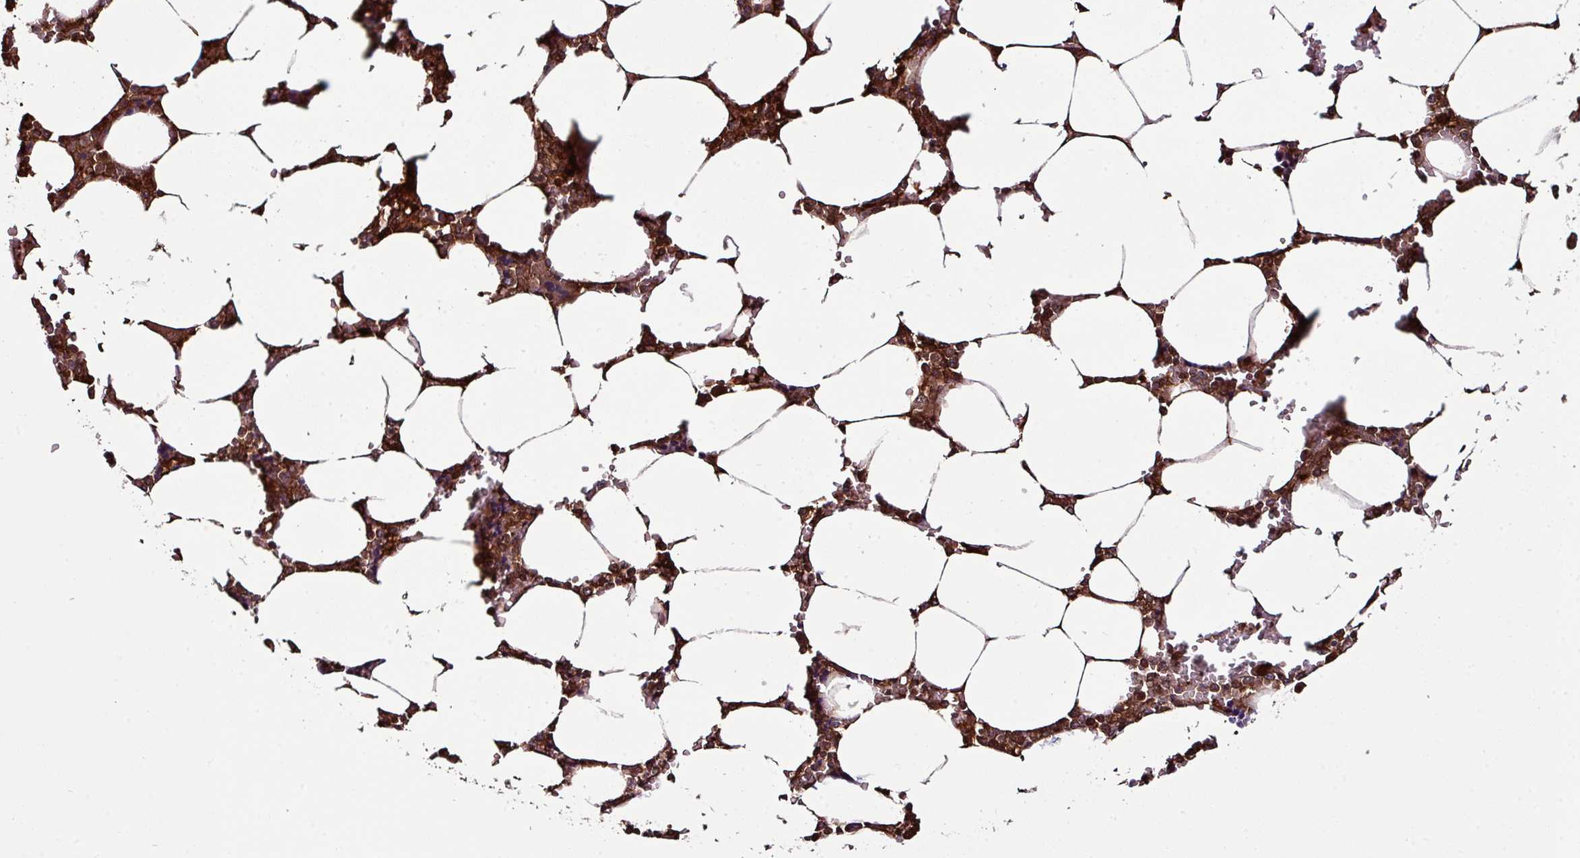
{"staining": {"intensity": "strong", "quantity": "25%-75%", "location": "cytoplasmic/membranous"}, "tissue": "bone marrow", "cell_type": "Hematopoietic cells", "image_type": "normal", "snomed": [{"axis": "morphology", "description": "Normal tissue, NOS"}, {"axis": "topography", "description": "Bone marrow"}], "caption": "This is an image of immunohistochemistry staining of unremarkable bone marrow, which shows strong expression in the cytoplasmic/membranous of hematopoietic cells.", "gene": "GNPDA1", "patient": {"sex": "male", "age": 64}}